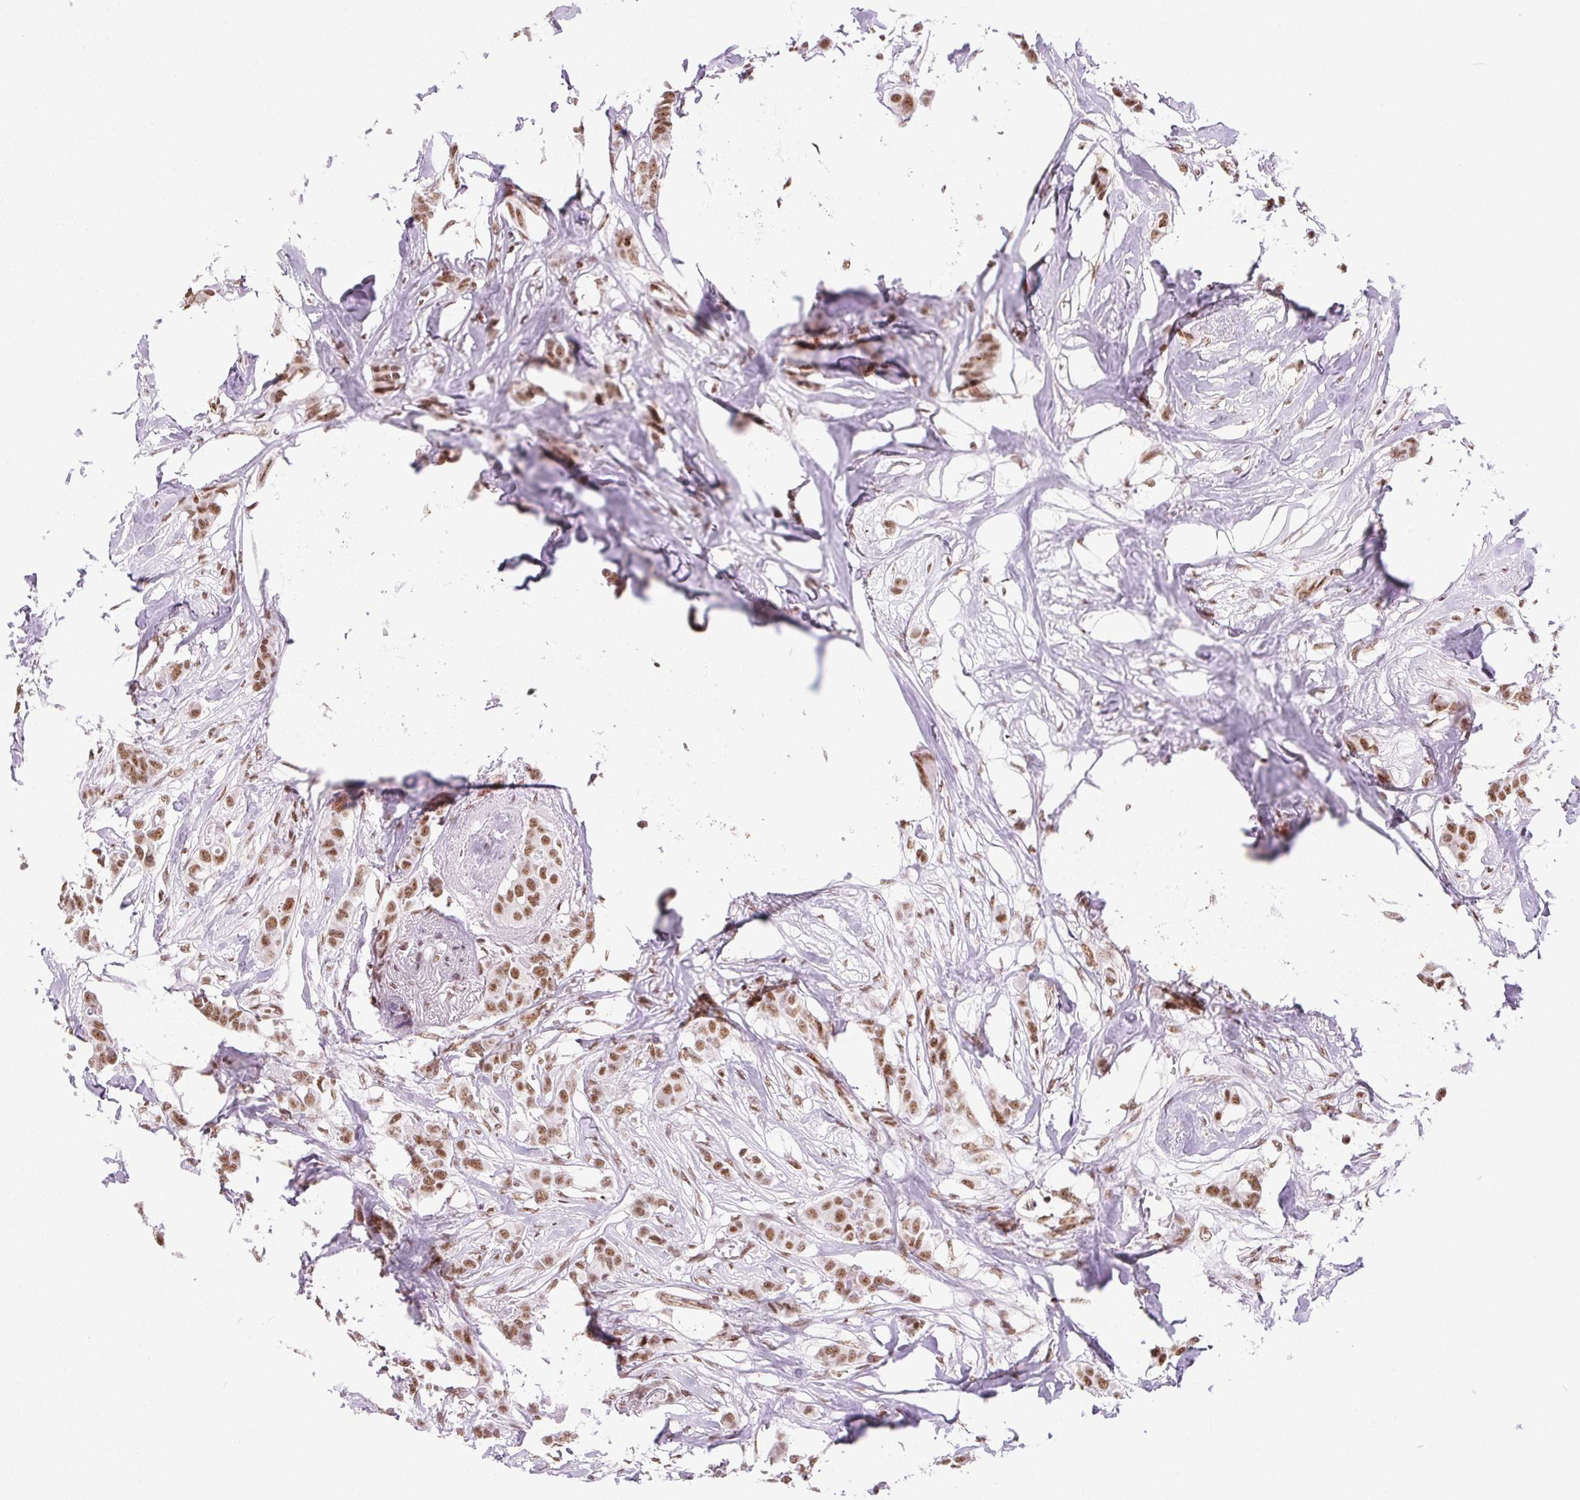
{"staining": {"intensity": "moderate", "quantity": ">75%", "location": "nuclear"}, "tissue": "breast cancer", "cell_type": "Tumor cells", "image_type": "cancer", "snomed": [{"axis": "morphology", "description": "Duct carcinoma"}, {"axis": "topography", "description": "Breast"}], "caption": "Immunohistochemistry (IHC) histopathology image of breast infiltrating ductal carcinoma stained for a protein (brown), which exhibits medium levels of moderate nuclear positivity in approximately >75% of tumor cells.", "gene": "TRA2B", "patient": {"sex": "female", "age": 62}}